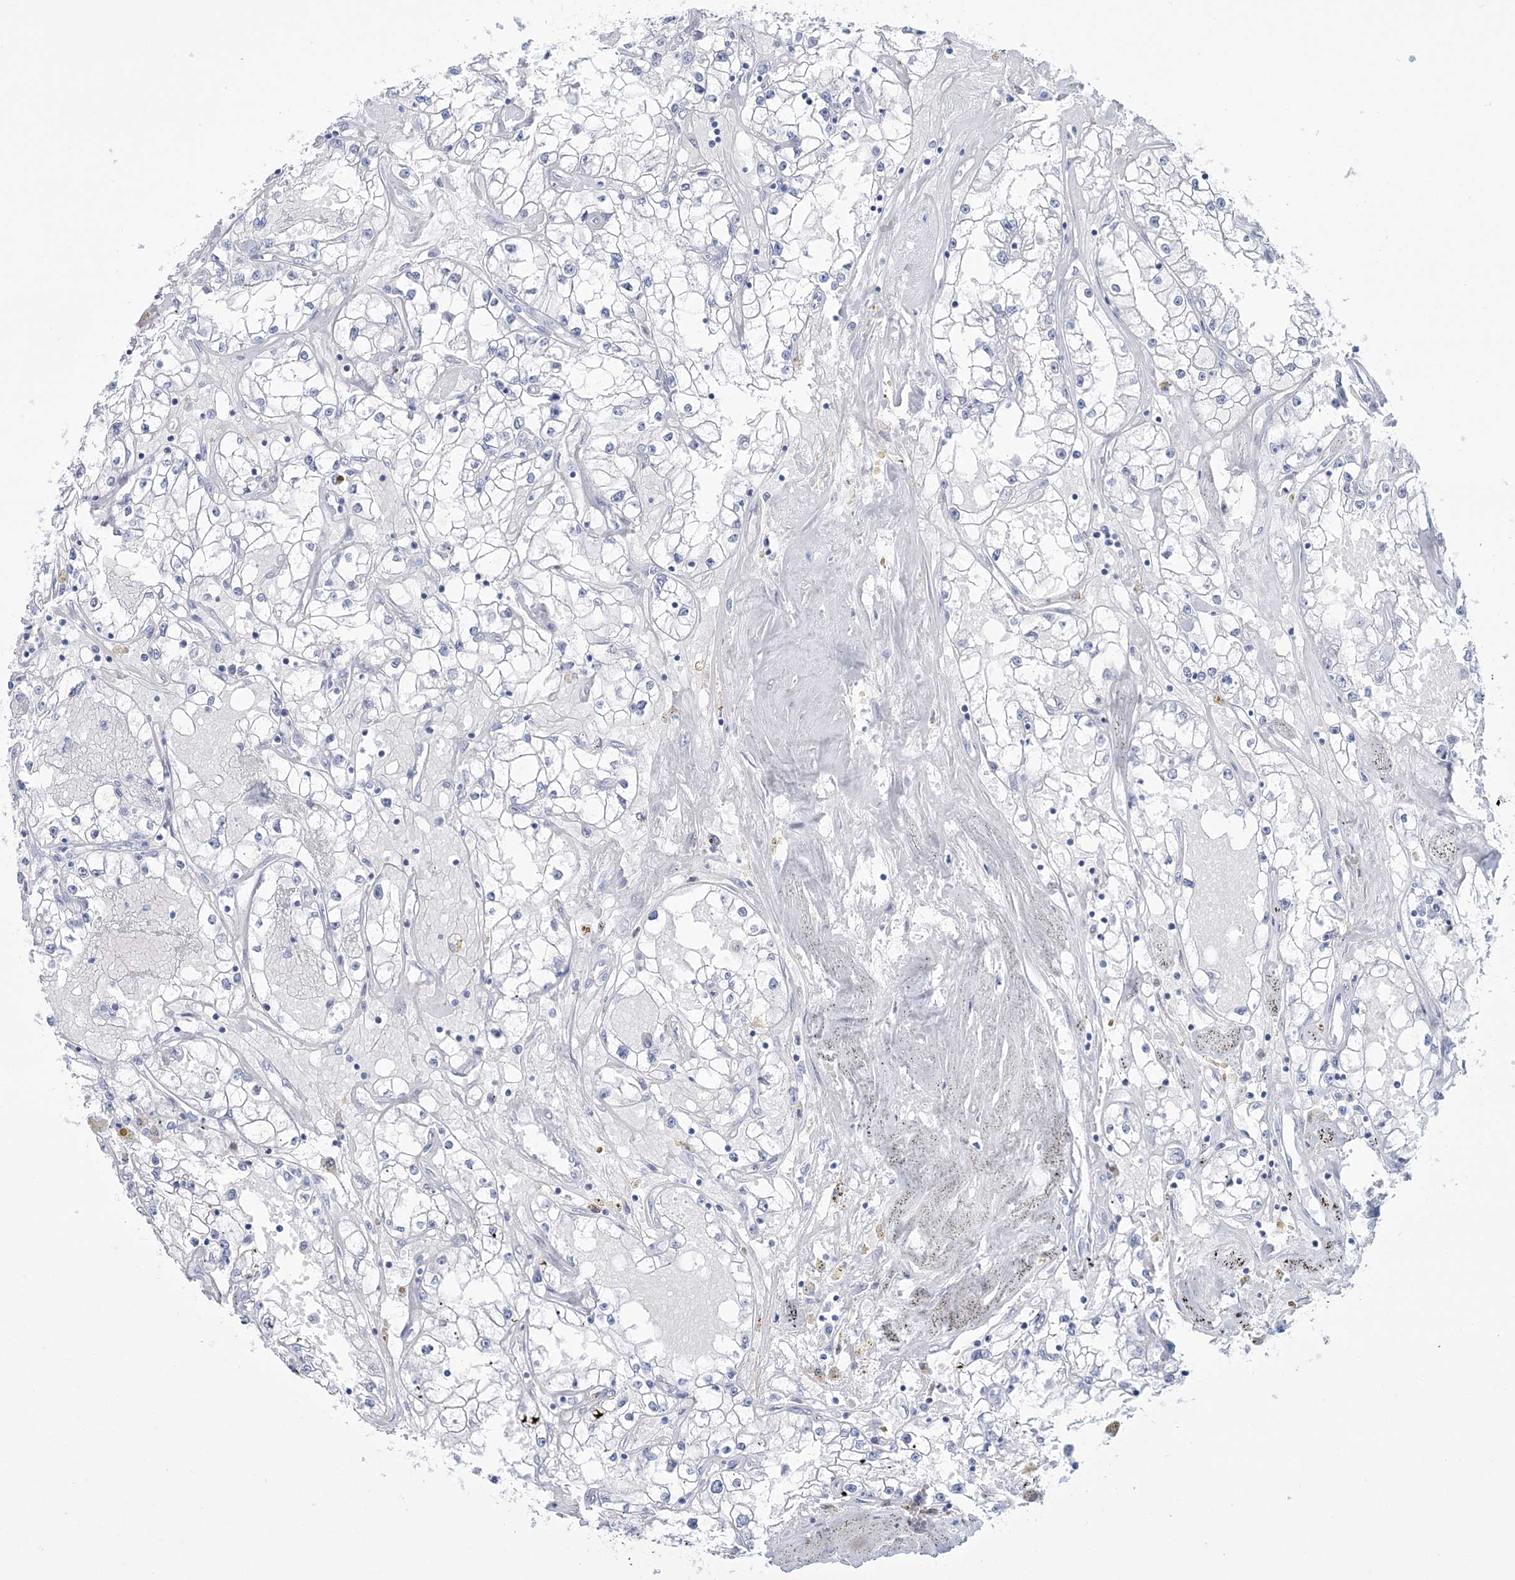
{"staining": {"intensity": "negative", "quantity": "none", "location": "none"}, "tissue": "renal cancer", "cell_type": "Tumor cells", "image_type": "cancer", "snomed": [{"axis": "morphology", "description": "Adenocarcinoma, NOS"}, {"axis": "topography", "description": "Kidney"}], "caption": "The photomicrograph displays no staining of tumor cells in renal adenocarcinoma.", "gene": "DPCD", "patient": {"sex": "male", "age": 56}}